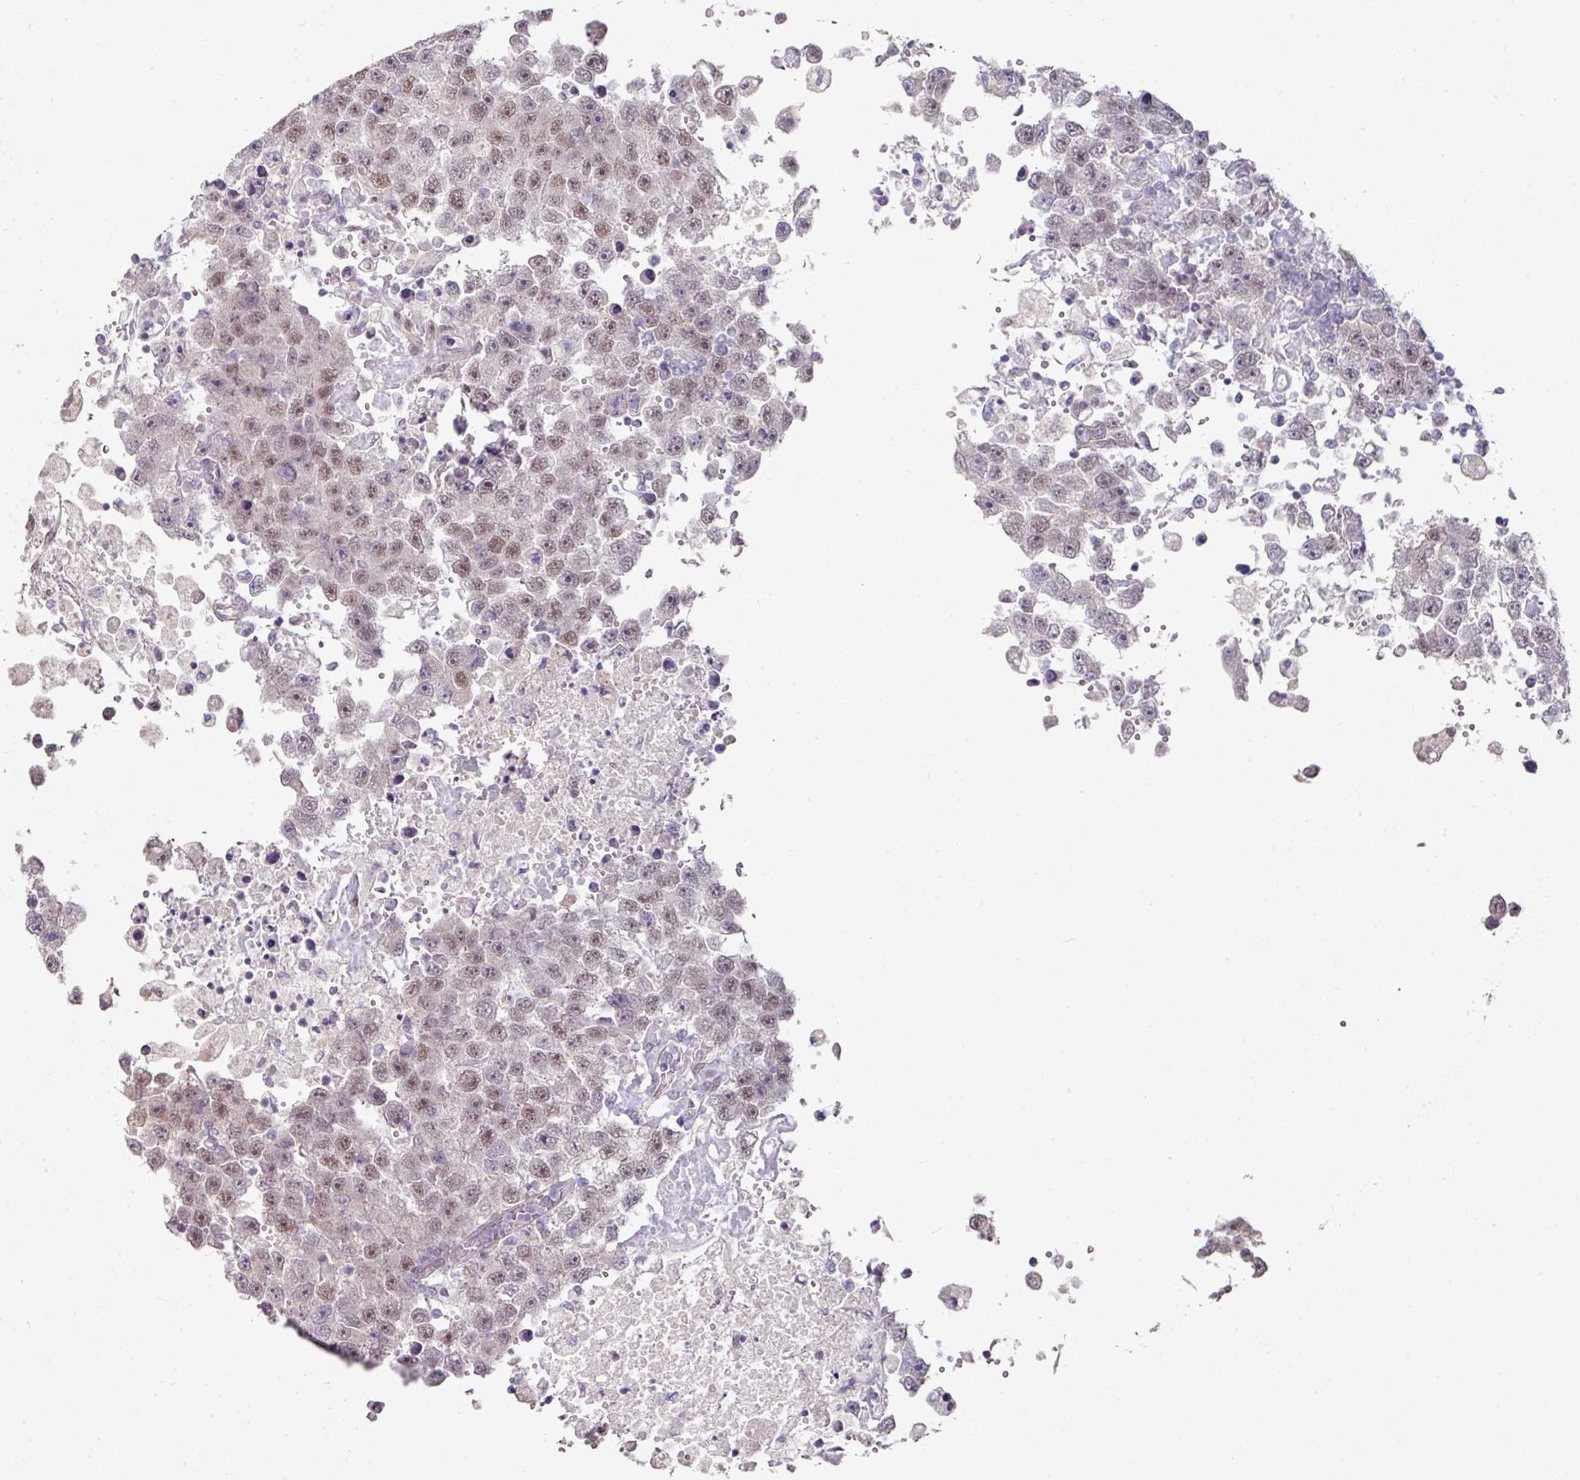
{"staining": {"intensity": "moderate", "quantity": ">75%", "location": "nuclear"}, "tissue": "testis cancer", "cell_type": "Tumor cells", "image_type": "cancer", "snomed": [{"axis": "morphology", "description": "Carcinoma, Embryonal, NOS"}, {"axis": "topography", "description": "Testis"}], "caption": "Tumor cells exhibit moderate nuclear staining in approximately >75% of cells in testis cancer.", "gene": "ELK1", "patient": {"sex": "male", "age": 83}}